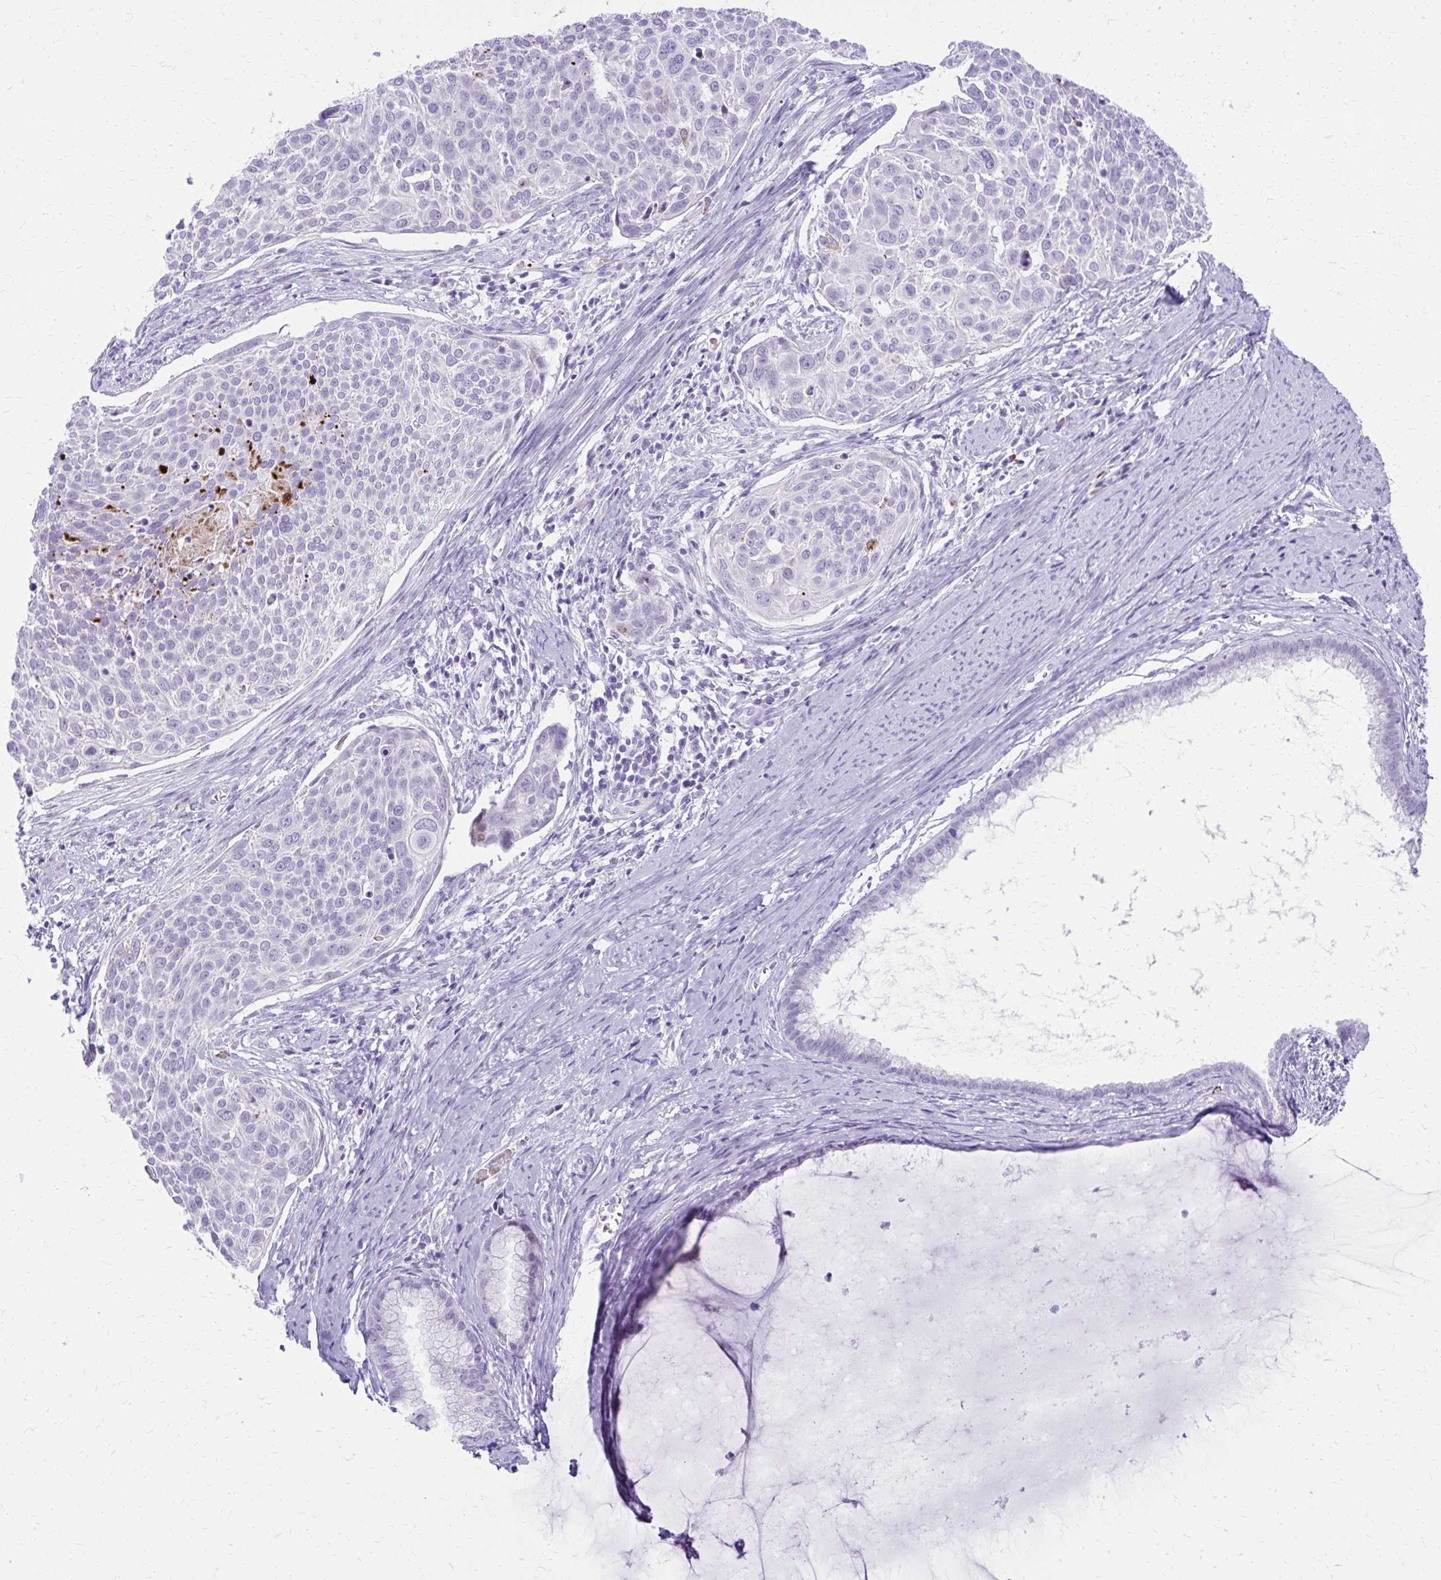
{"staining": {"intensity": "negative", "quantity": "none", "location": "none"}, "tissue": "cervical cancer", "cell_type": "Tumor cells", "image_type": "cancer", "snomed": [{"axis": "morphology", "description": "Squamous cell carcinoma, NOS"}, {"axis": "topography", "description": "Cervix"}], "caption": "Protein analysis of cervical cancer displays no significant positivity in tumor cells.", "gene": "SATL1", "patient": {"sex": "female", "age": 39}}